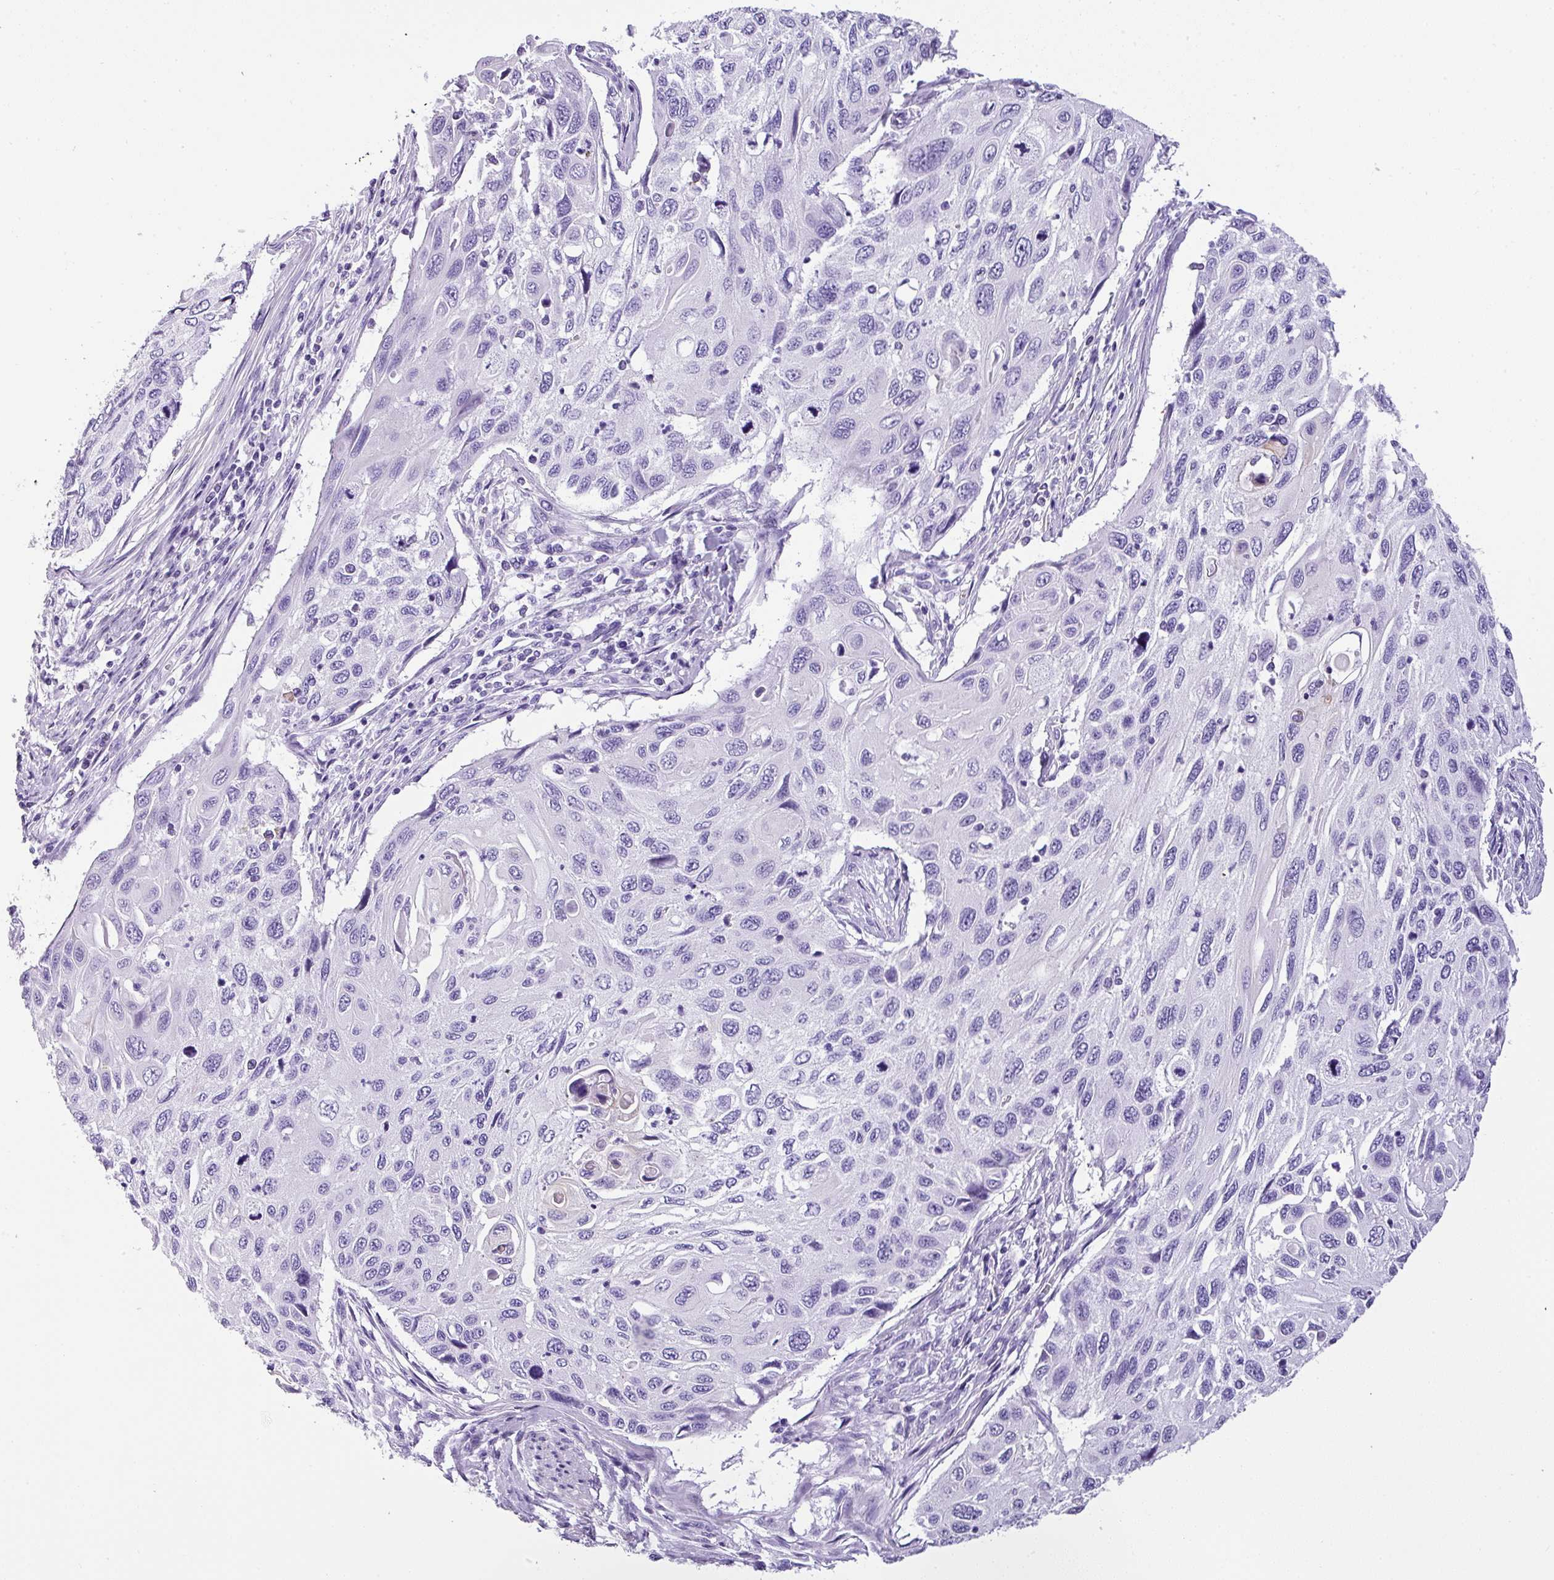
{"staining": {"intensity": "negative", "quantity": "none", "location": "none"}, "tissue": "cervical cancer", "cell_type": "Tumor cells", "image_type": "cancer", "snomed": [{"axis": "morphology", "description": "Squamous cell carcinoma, NOS"}, {"axis": "topography", "description": "Cervix"}], "caption": "Tumor cells are negative for protein expression in human squamous cell carcinoma (cervical).", "gene": "MUC21", "patient": {"sex": "female", "age": 70}}